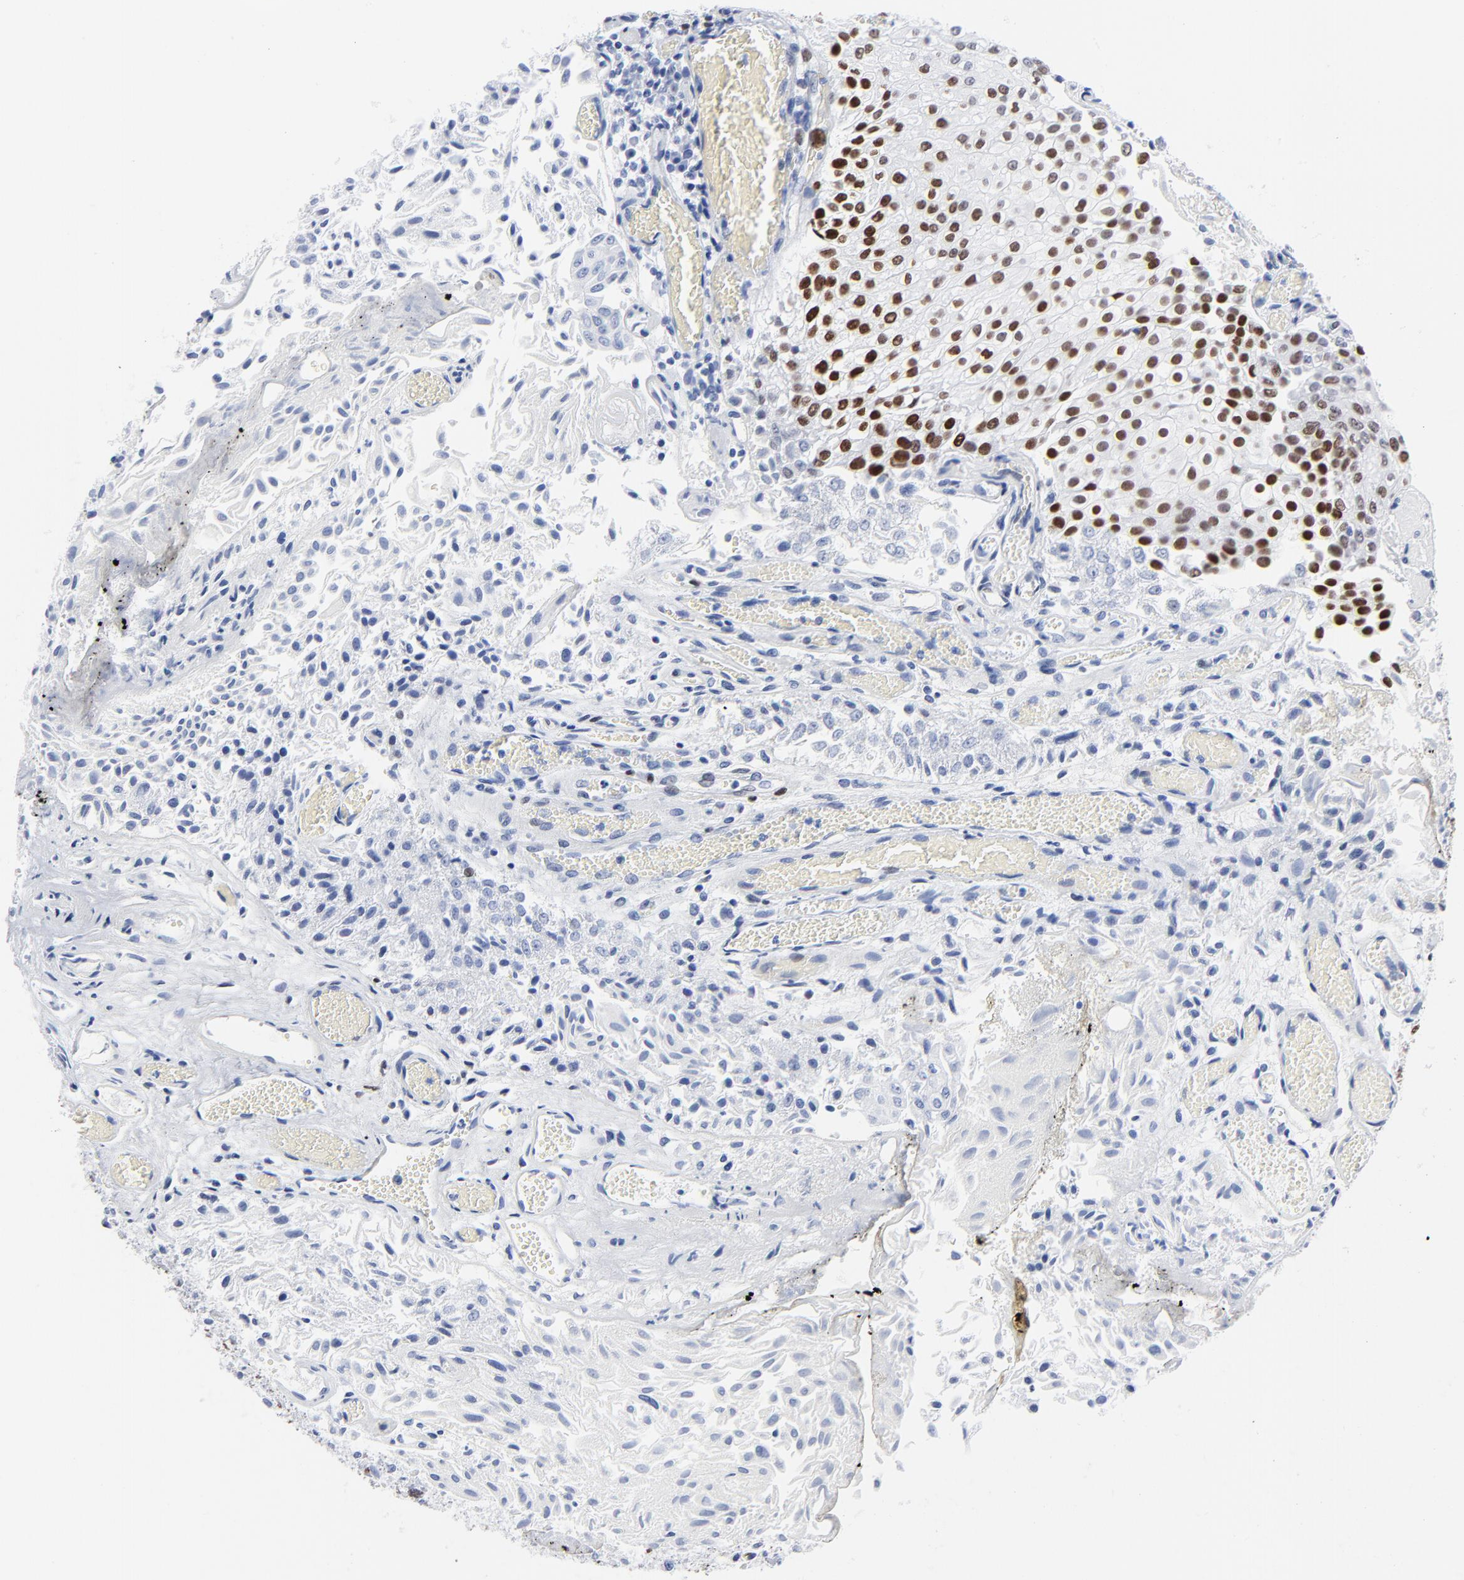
{"staining": {"intensity": "negative", "quantity": "none", "location": "none"}, "tissue": "urothelial cancer", "cell_type": "Tumor cells", "image_type": "cancer", "snomed": [{"axis": "morphology", "description": "Urothelial carcinoma, Low grade"}, {"axis": "topography", "description": "Urinary bladder"}], "caption": "The micrograph reveals no staining of tumor cells in urothelial cancer.", "gene": "JUN", "patient": {"sex": "male", "age": 86}}